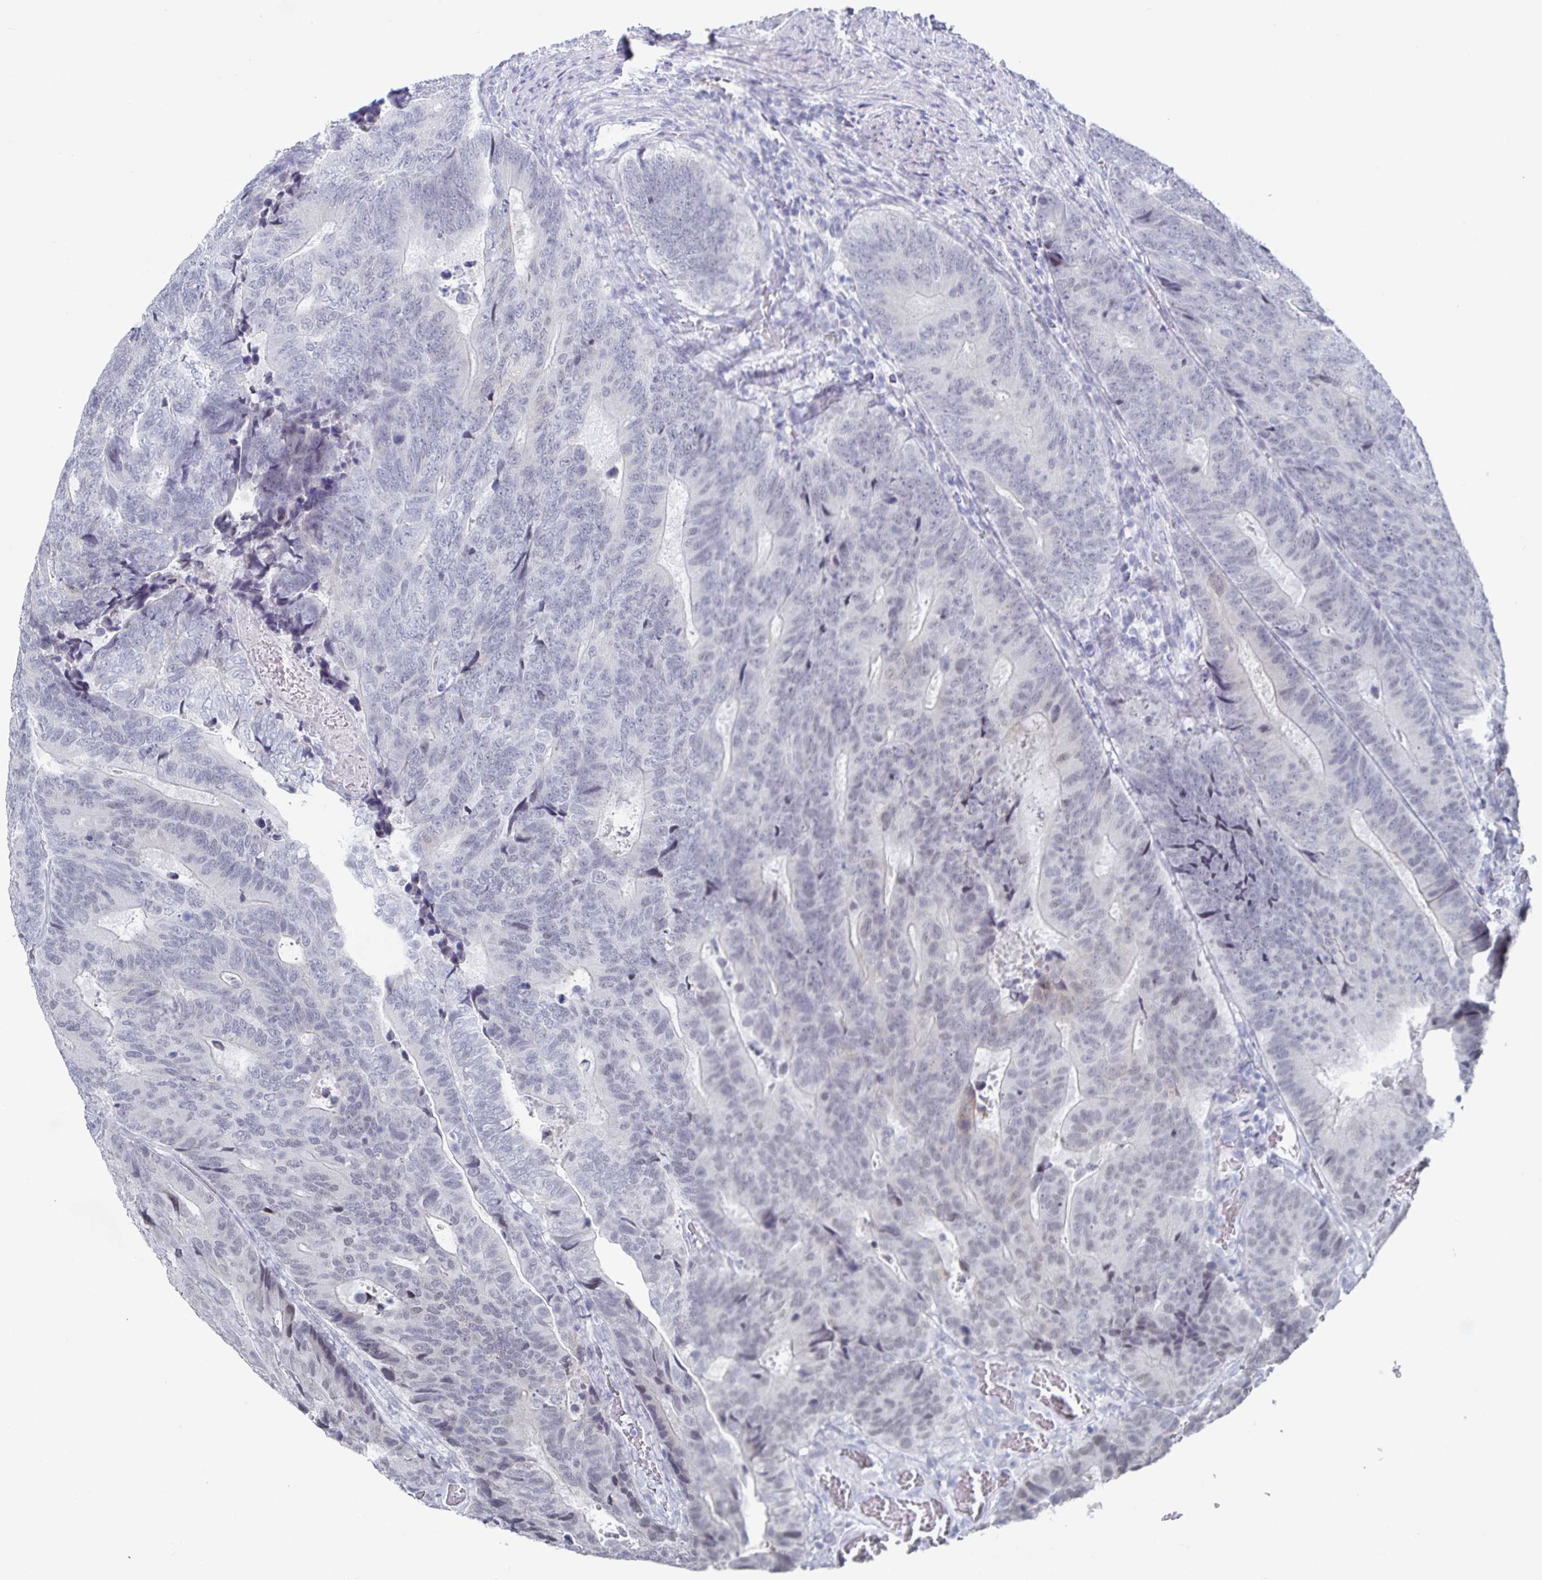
{"staining": {"intensity": "negative", "quantity": "none", "location": "none"}, "tissue": "colorectal cancer", "cell_type": "Tumor cells", "image_type": "cancer", "snomed": [{"axis": "morphology", "description": "Adenocarcinoma, NOS"}, {"axis": "topography", "description": "Colon"}], "caption": "Histopathology image shows no protein expression in tumor cells of colorectal cancer (adenocarcinoma) tissue.", "gene": "CAMKV", "patient": {"sex": "female", "age": 48}}